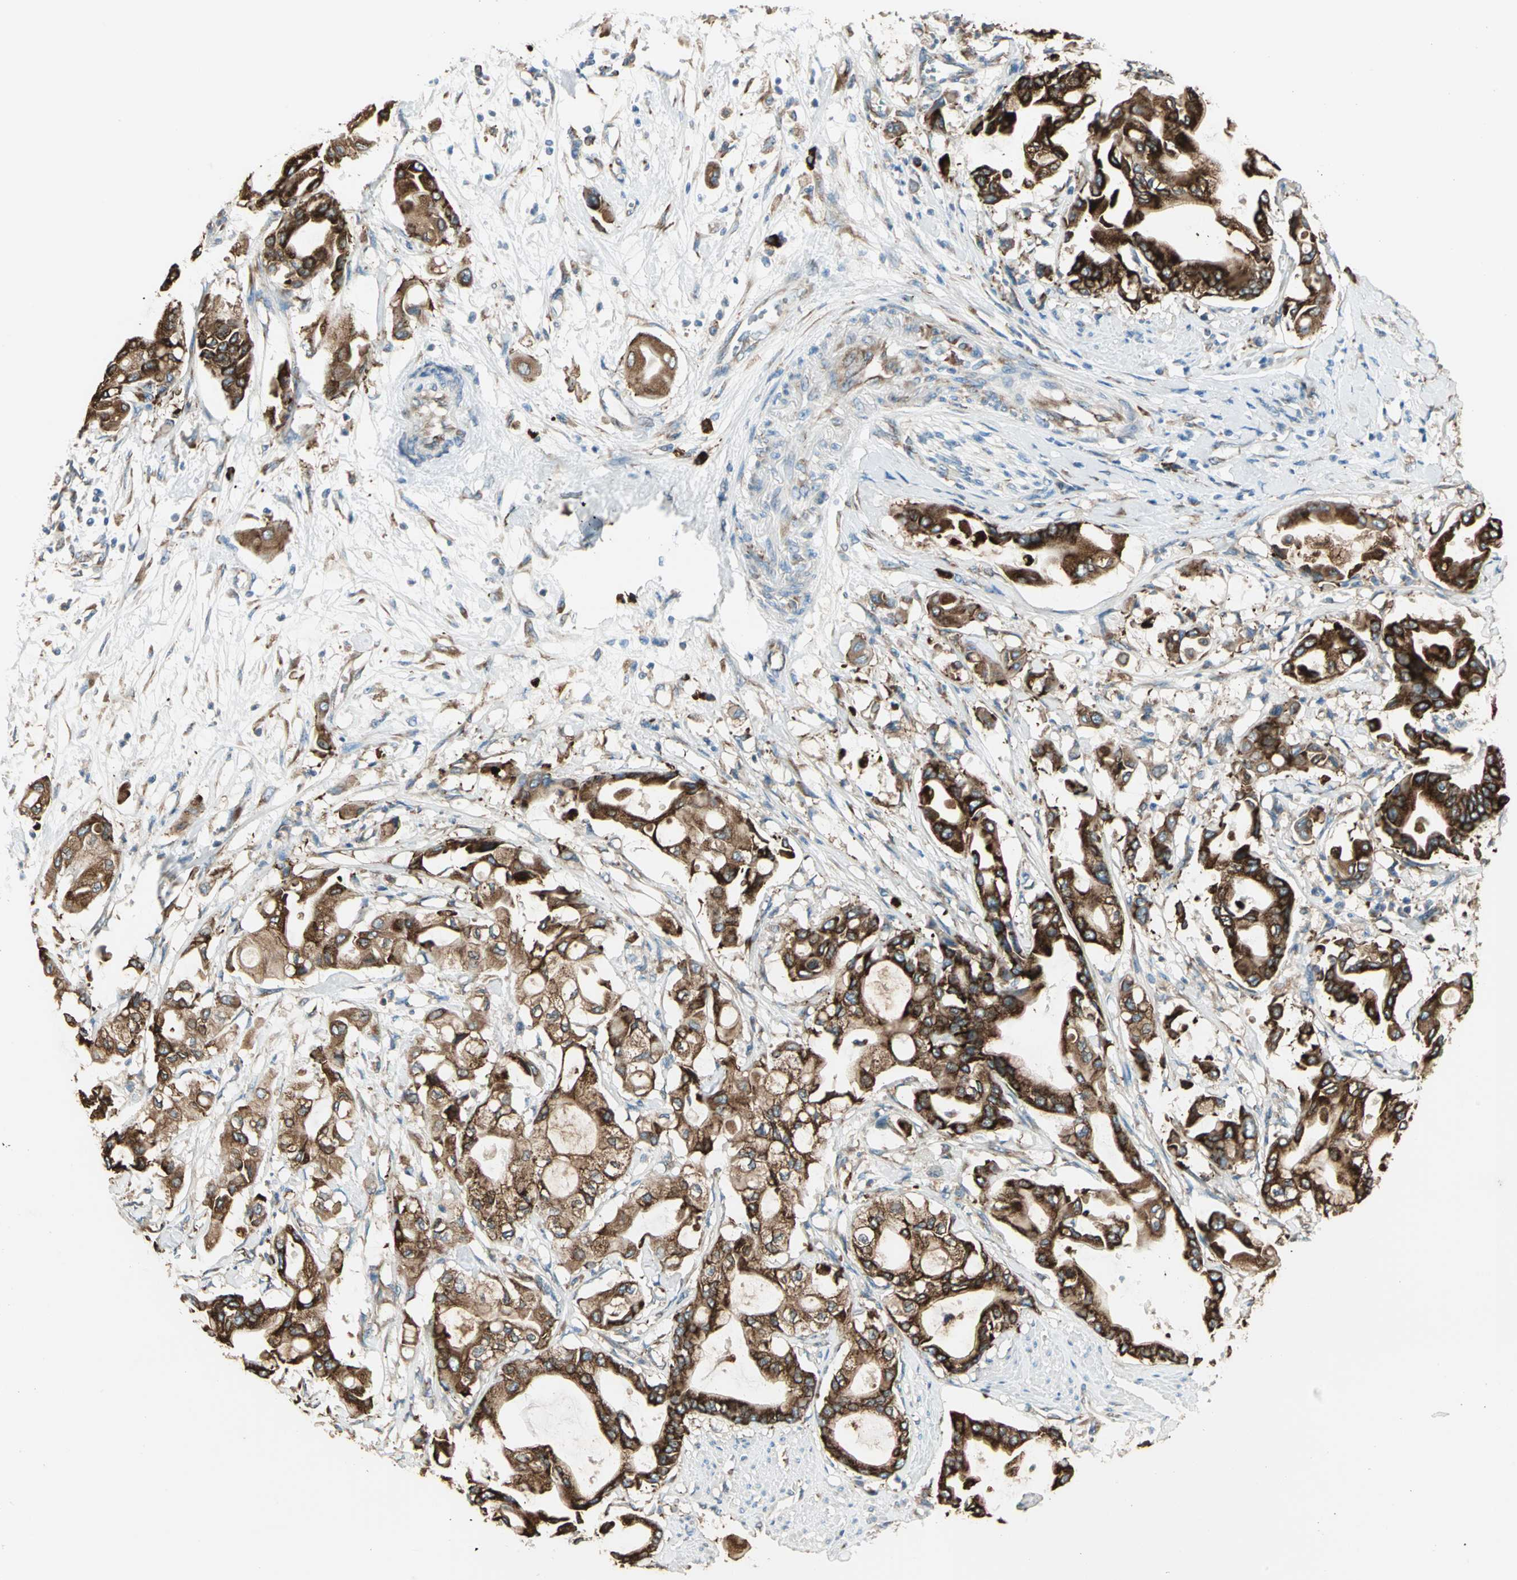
{"staining": {"intensity": "strong", "quantity": ">75%", "location": "cytoplasmic/membranous"}, "tissue": "pancreatic cancer", "cell_type": "Tumor cells", "image_type": "cancer", "snomed": [{"axis": "morphology", "description": "Adenocarcinoma, NOS"}, {"axis": "morphology", "description": "Adenocarcinoma, metastatic, NOS"}, {"axis": "topography", "description": "Lymph node"}, {"axis": "topography", "description": "Pancreas"}, {"axis": "topography", "description": "Duodenum"}], "caption": "Immunohistochemistry (IHC) (DAB) staining of metastatic adenocarcinoma (pancreatic) shows strong cytoplasmic/membranous protein staining in about >75% of tumor cells.", "gene": "PDIA4", "patient": {"sex": "female", "age": 64}}